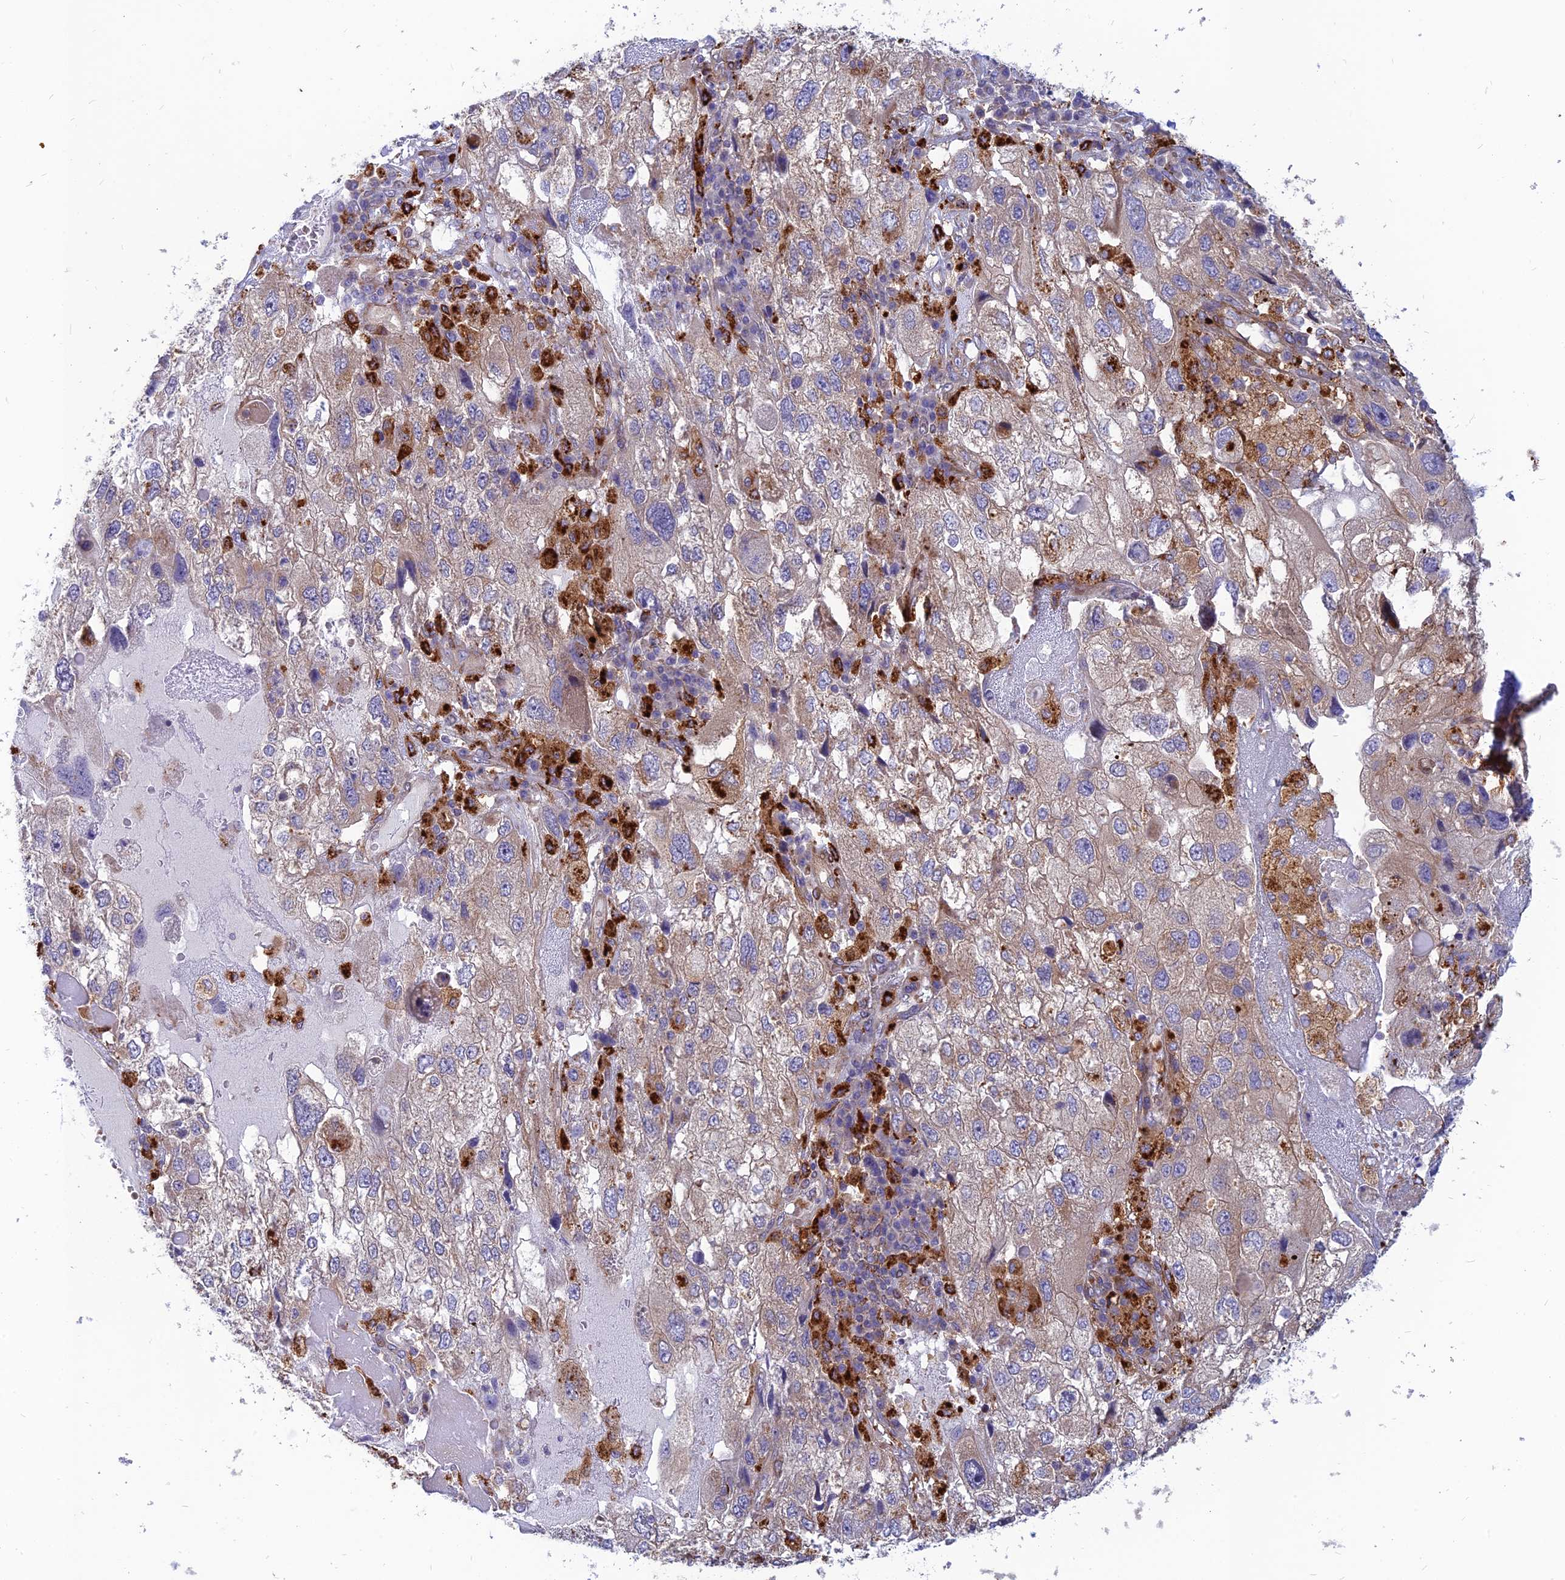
{"staining": {"intensity": "weak", "quantity": "25%-75%", "location": "cytoplasmic/membranous"}, "tissue": "endometrial cancer", "cell_type": "Tumor cells", "image_type": "cancer", "snomed": [{"axis": "morphology", "description": "Adenocarcinoma, NOS"}, {"axis": "topography", "description": "Endometrium"}], "caption": "Brown immunohistochemical staining in human endometrial cancer displays weak cytoplasmic/membranous staining in approximately 25%-75% of tumor cells.", "gene": "PHKA2", "patient": {"sex": "female", "age": 49}}